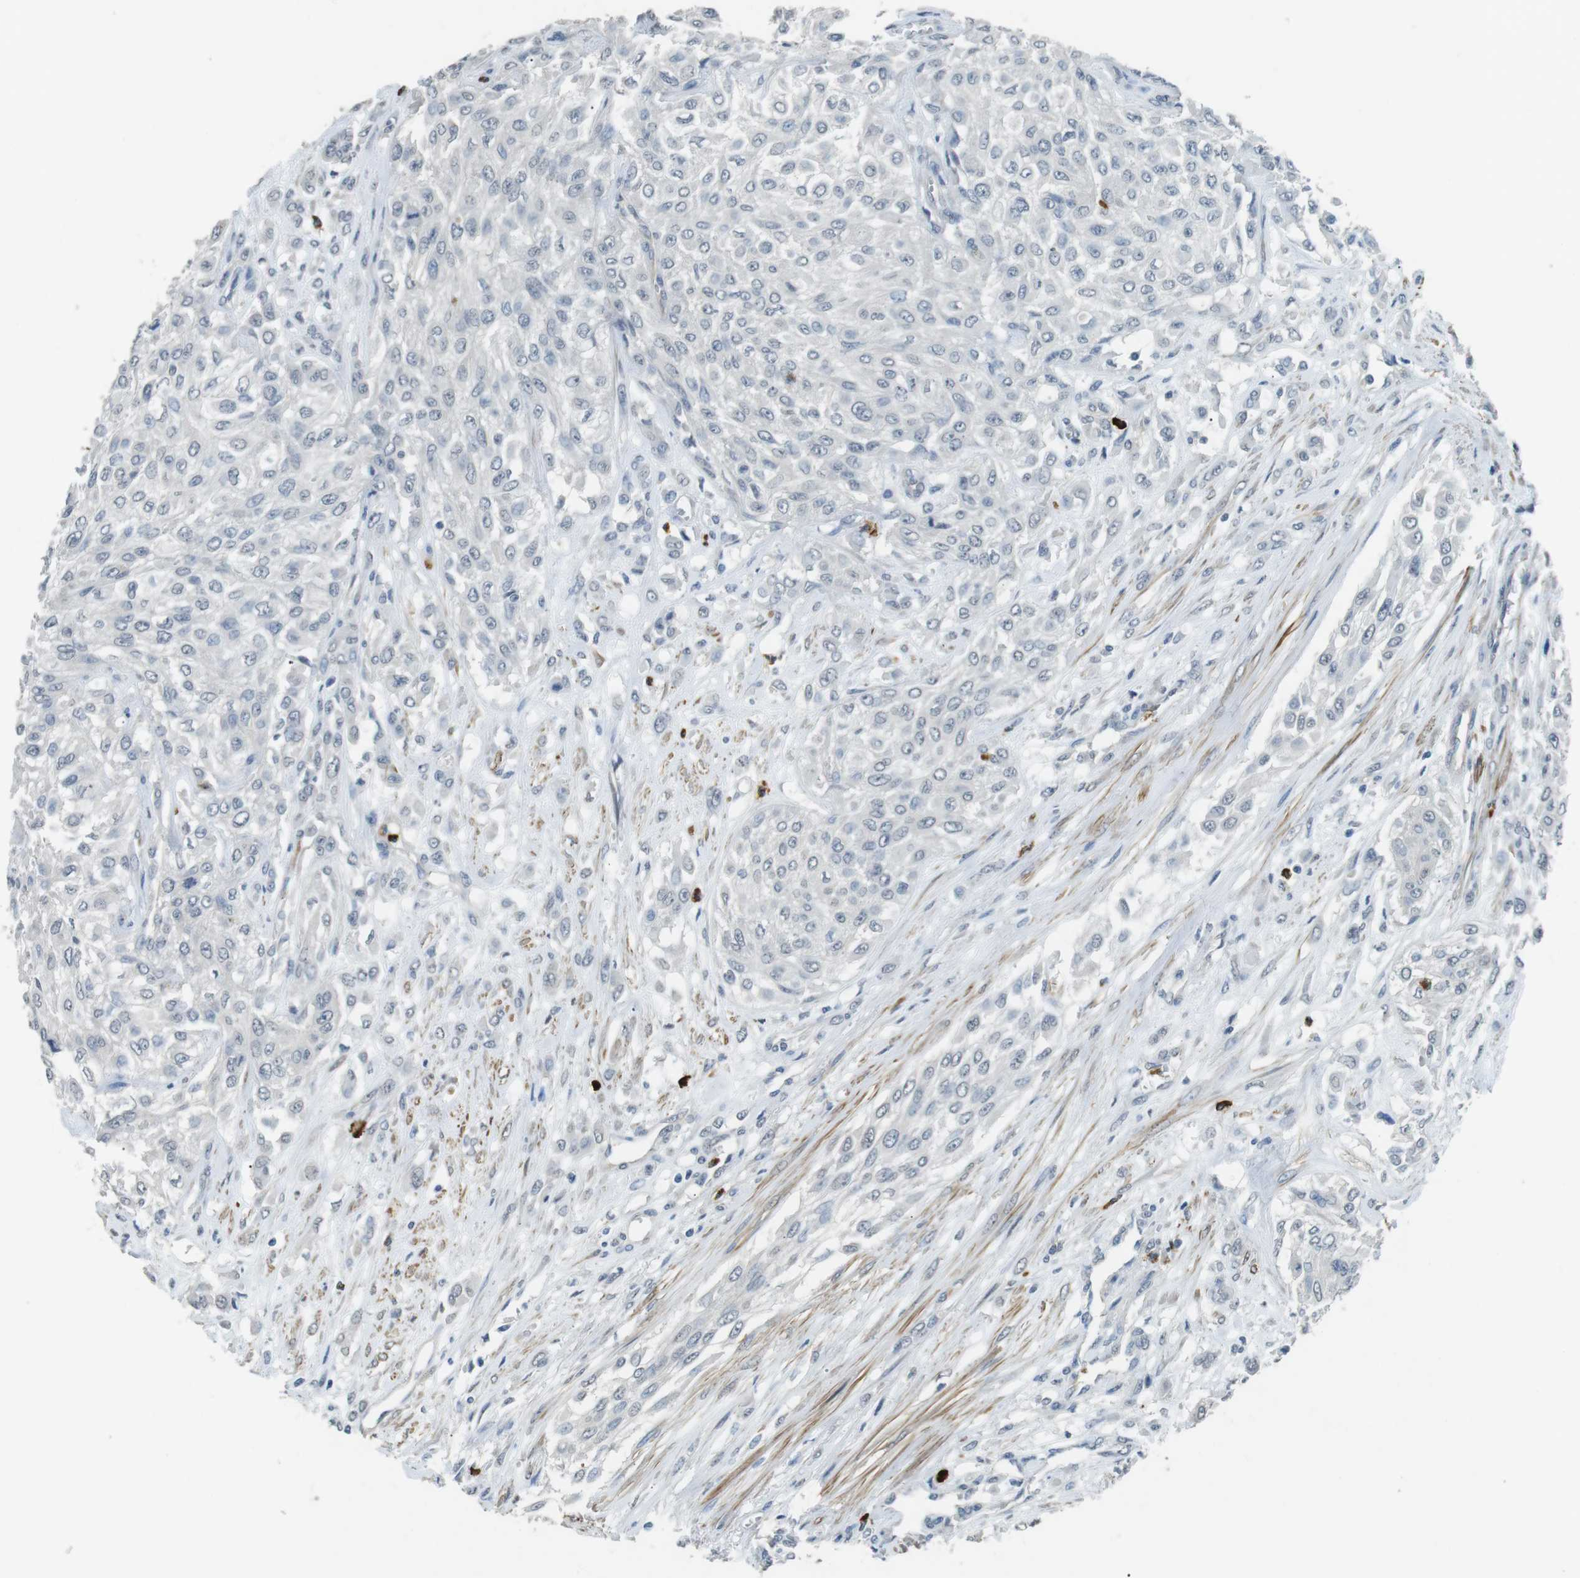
{"staining": {"intensity": "negative", "quantity": "none", "location": "none"}, "tissue": "urothelial cancer", "cell_type": "Tumor cells", "image_type": "cancer", "snomed": [{"axis": "morphology", "description": "Urothelial carcinoma, High grade"}, {"axis": "topography", "description": "Urinary bladder"}], "caption": "Immunohistochemistry photomicrograph of neoplastic tissue: urothelial cancer stained with DAB reveals no significant protein positivity in tumor cells. The staining was performed using DAB to visualize the protein expression in brown, while the nuclei were stained in blue with hematoxylin (Magnification: 20x).", "gene": "GZMM", "patient": {"sex": "male", "age": 57}}